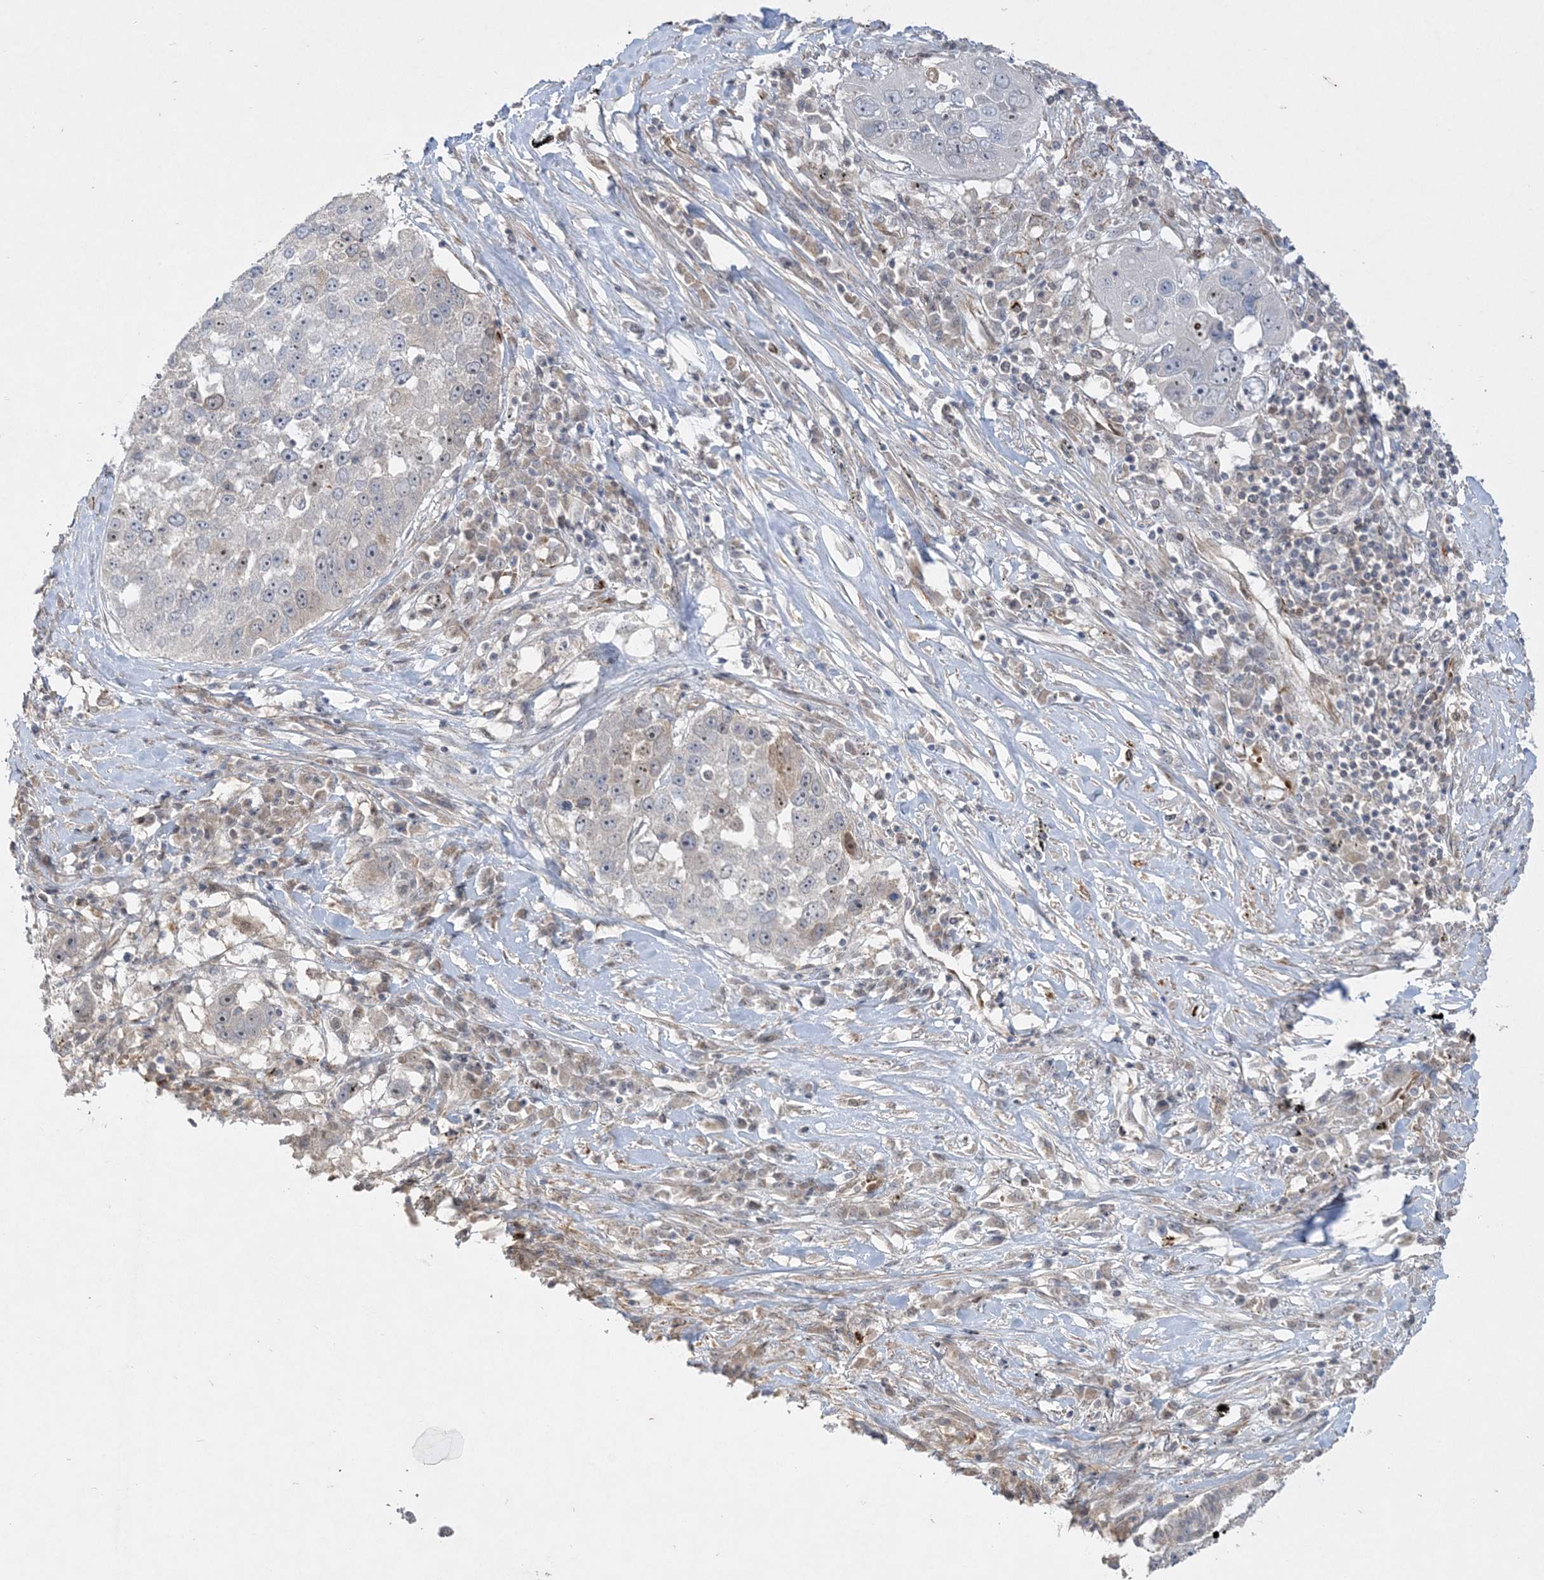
{"staining": {"intensity": "weak", "quantity": "<25%", "location": "cytoplasmic/membranous"}, "tissue": "lung cancer", "cell_type": "Tumor cells", "image_type": "cancer", "snomed": [{"axis": "morphology", "description": "Squamous cell carcinoma, NOS"}, {"axis": "topography", "description": "Lung"}], "caption": "Lung cancer was stained to show a protein in brown. There is no significant expression in tumor cells.", "gene": "INPP1", "patient": {"sex": "male", "age": 61}}